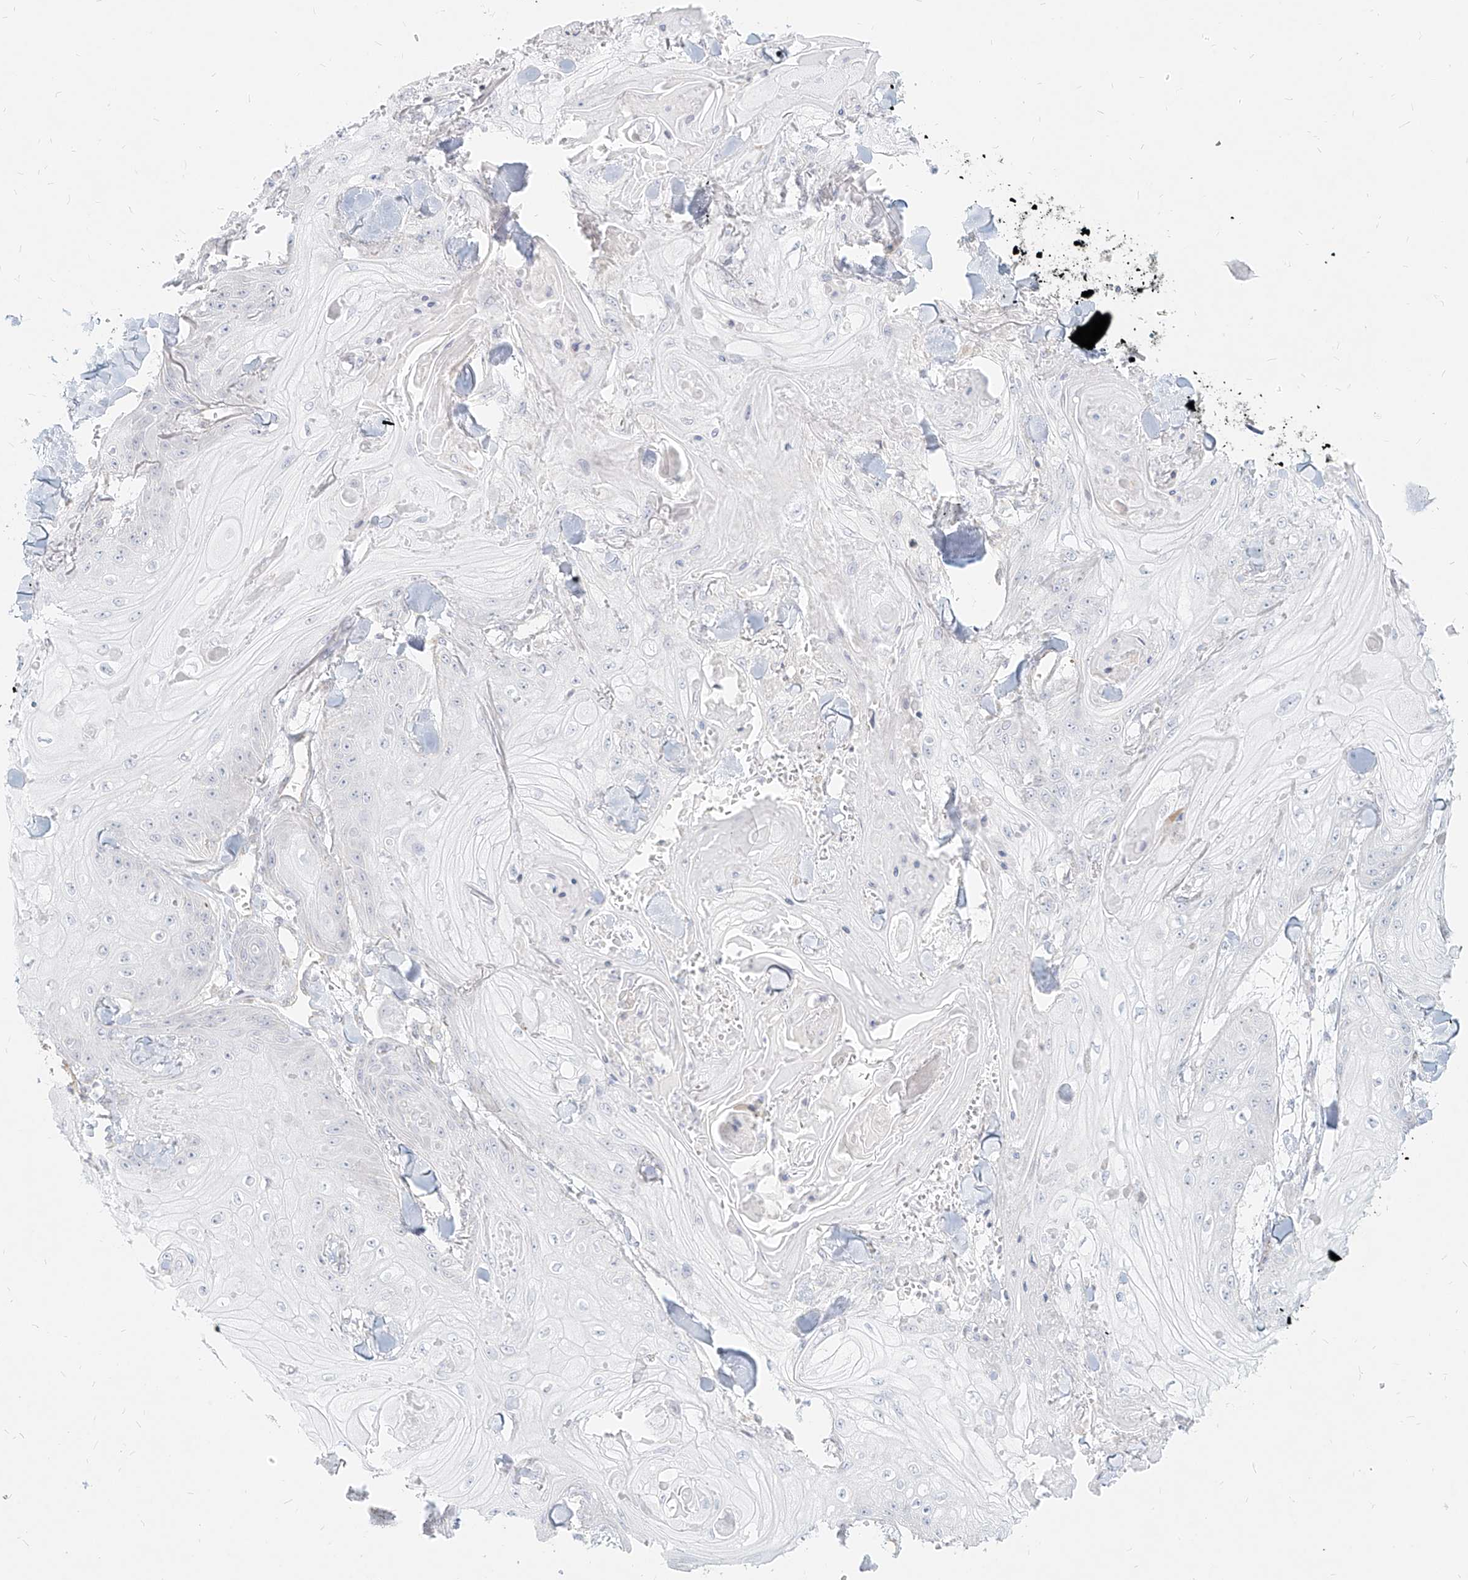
{"staining": {"intensity": "negative", "quantity": "none", "location": "none"}, "tissue": "skin cancer", "cell_type": "Tumor cells", "image_type": "cancer", "snomed": [{"axis": "morphology", "description": "Squamous cell carcinoma, NOS"}, {"axis": "topography", "description": "Skin"}], "caption": "This is an IHC photomicrograph of skin cancer. There is no expression in tumor cells.", "gene": "ITPKB", "patient": {"sex": "male", "age": 74}}